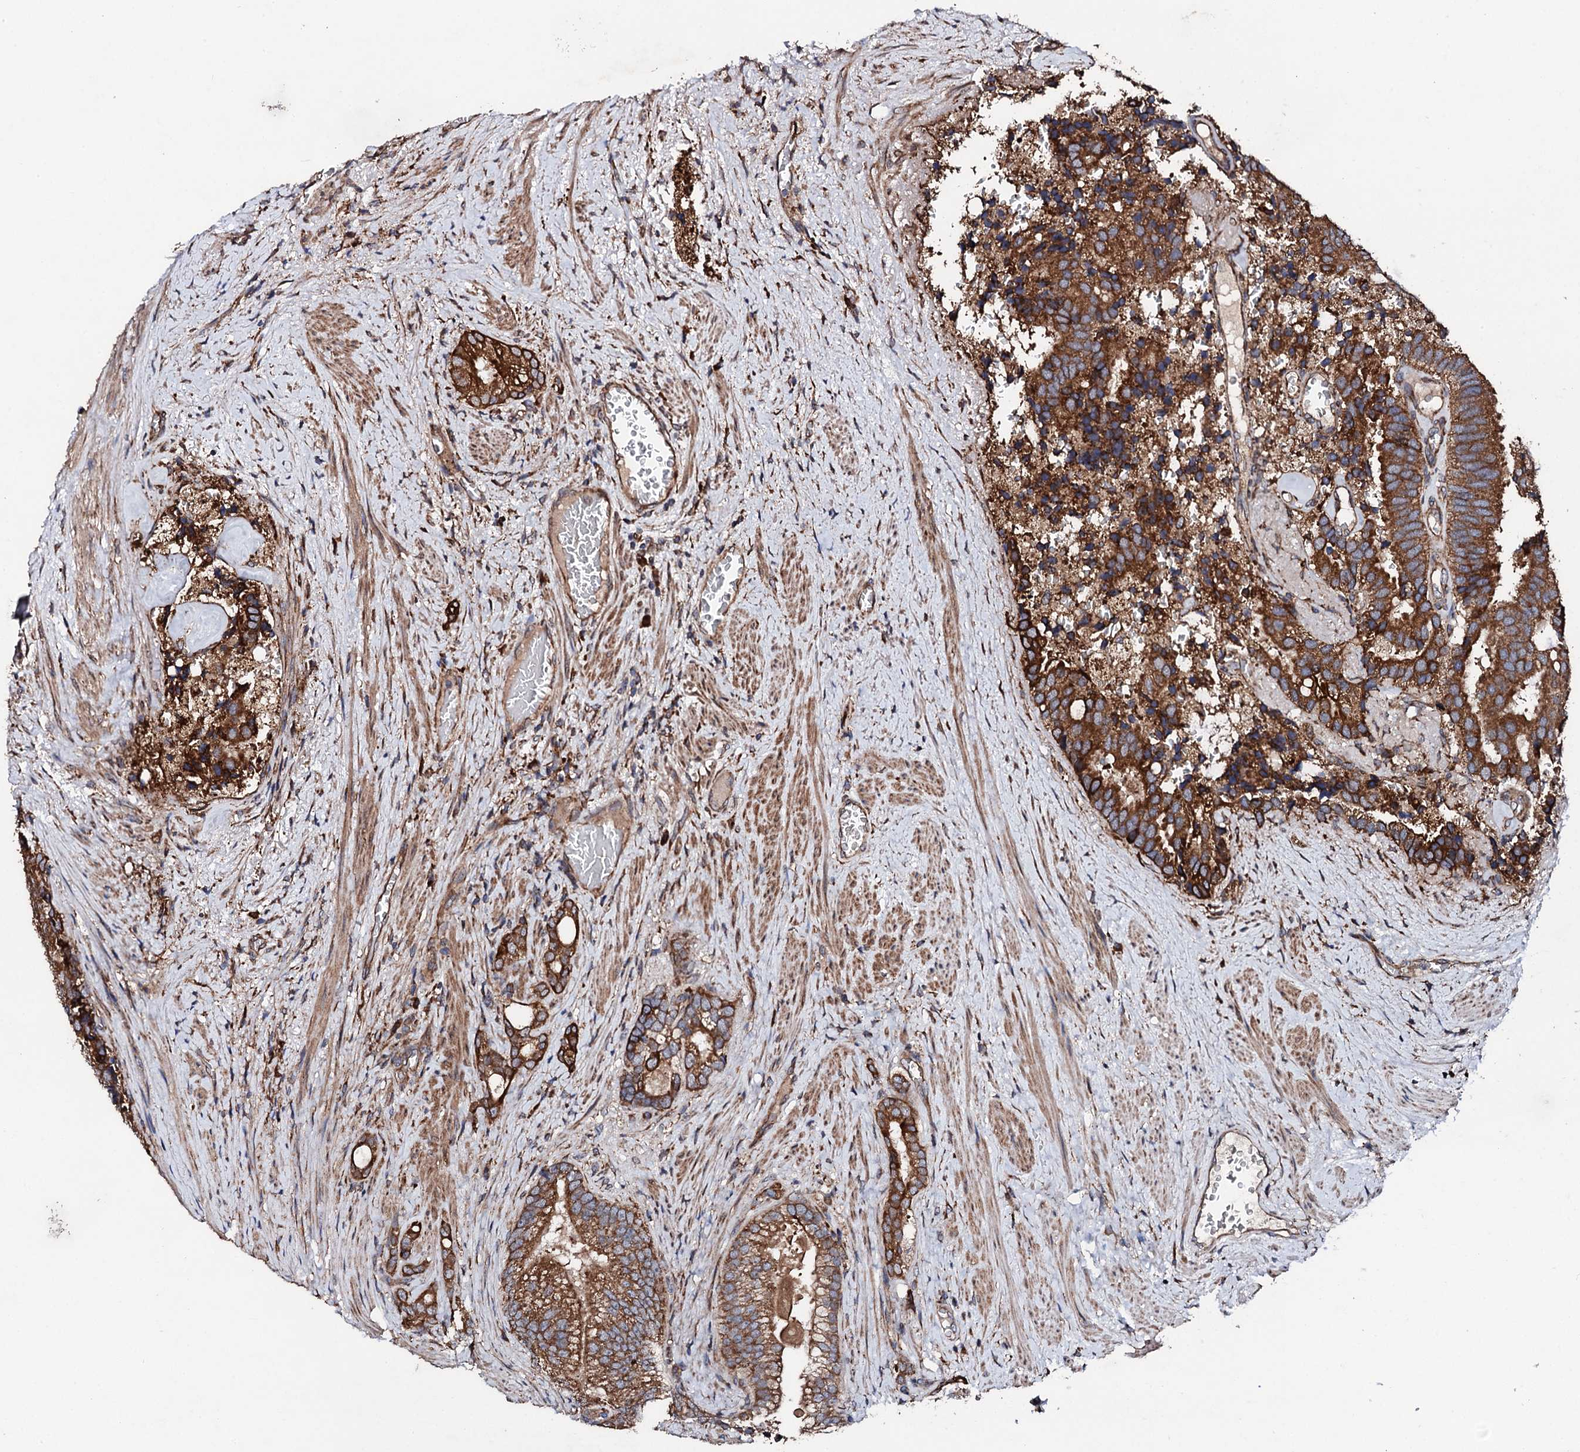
{"staining": {"intensity": "strong", "quantity": ">75%", "location": "cytoplasmic/membranous"}, "tissue": "prostate cancer", "cell_type": "Tumor cells", "image_type": "cancer", "snomed": [{"axis": "morphology", "description": "Adenocarcinoma, Low grade"}, {"axis": "topography", "description": "Prostate"}], "caption": "Human adenocarcinoma (low-grade) (prostate) stained for a protein (brown) exhibits strong cytoplasmic/membranous positive expression in approximately >75% of tumor cells.", "gene": "CKAP5", "patient": {"sex": "male", "age": 71}}